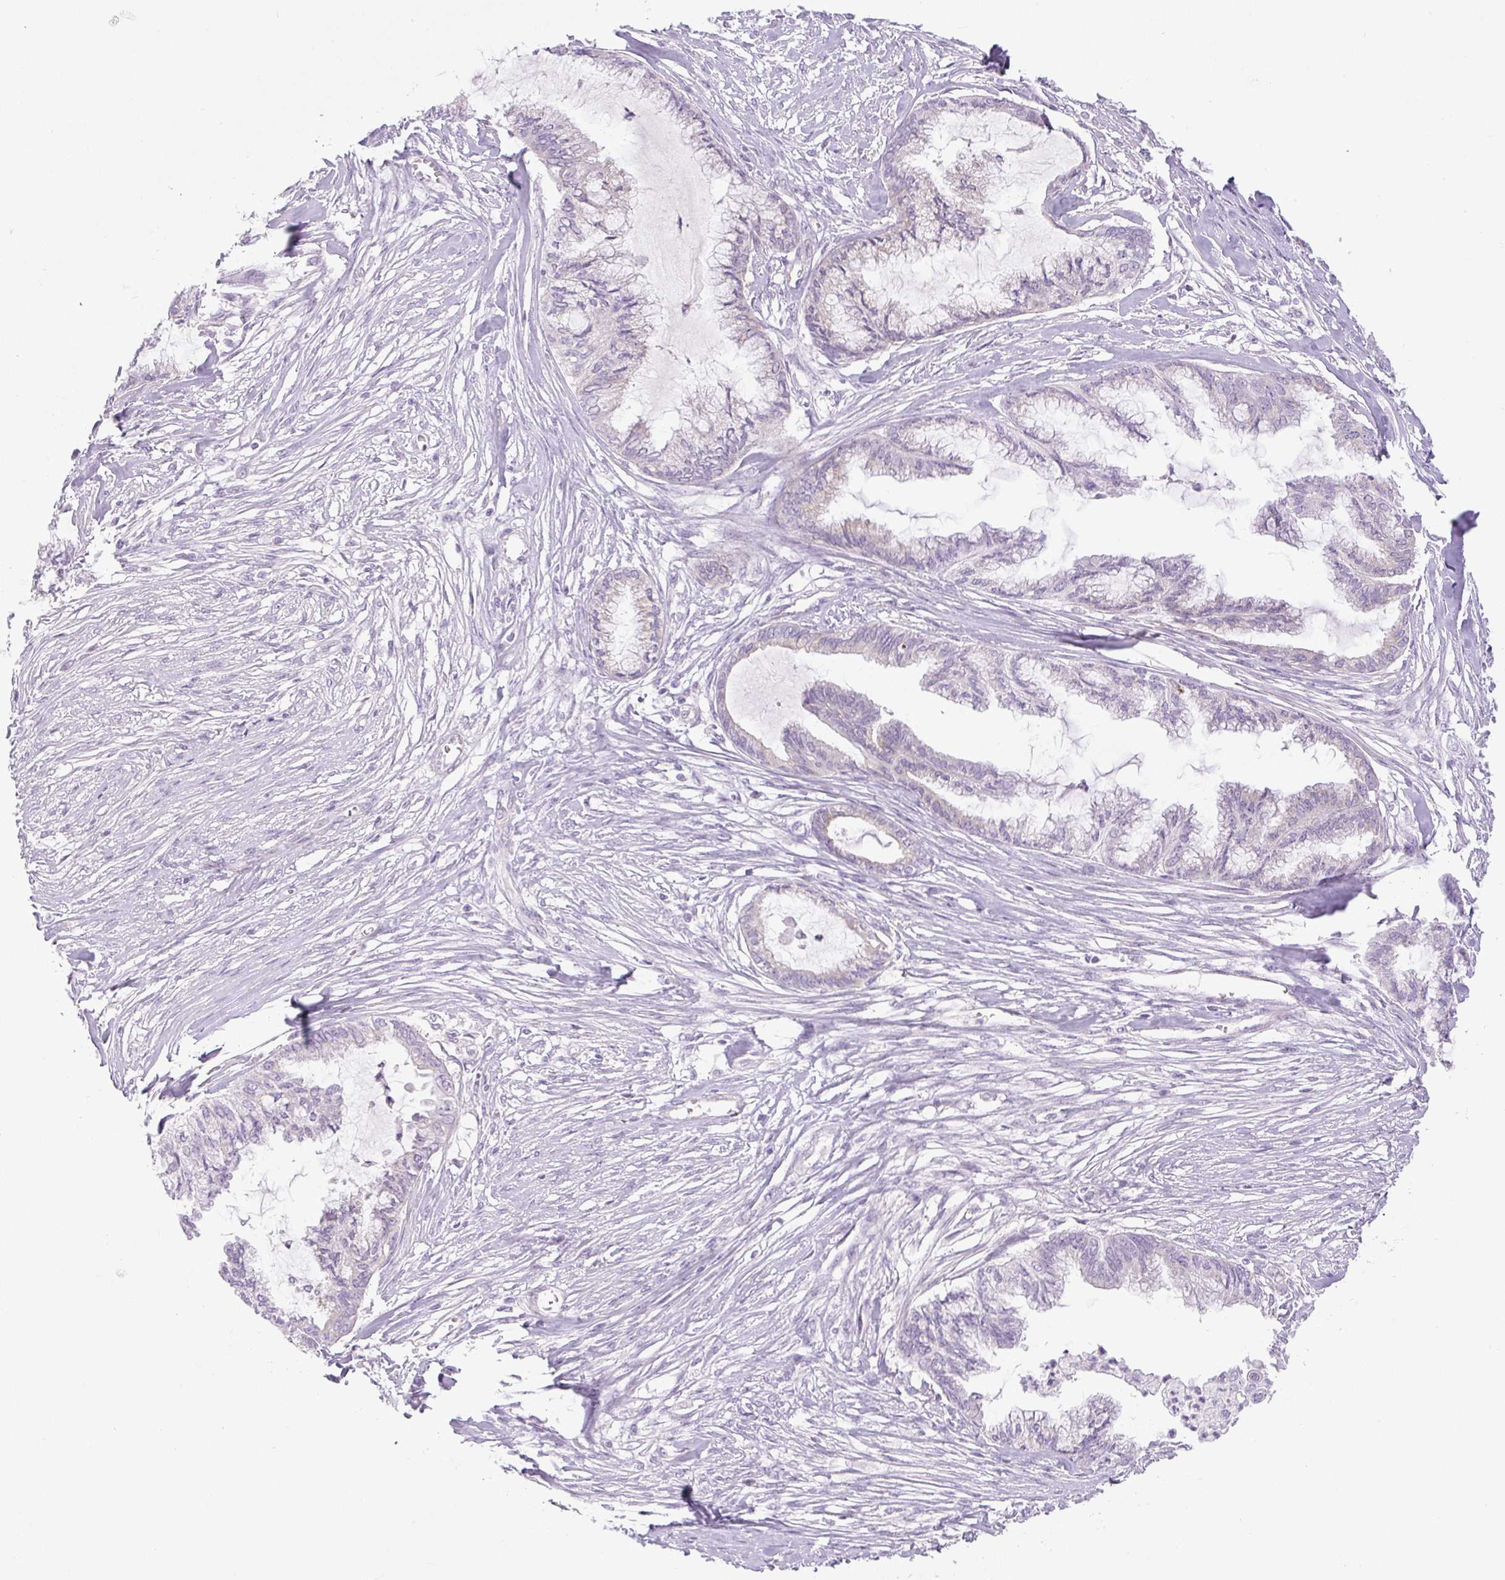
{"staining": {"intensity": "negative", "quantity": "none", "location": "none"}, "tissue": "endometrial cancer", "cell_type": "Tumor cells", "image_type": "cancer", "snomed": [{"axis": "morphology", "description": "Adenocarcinoma, NOS"}, {"axis": "topography", "description": "Endometrium"}], "caption": "This is a histopathology image of IHC staining of adenocarcinoma (endometrial), which shows no expression in tumor cells.", "gene": "MIA2", "patient": {"sex": "female", "age": 86}}